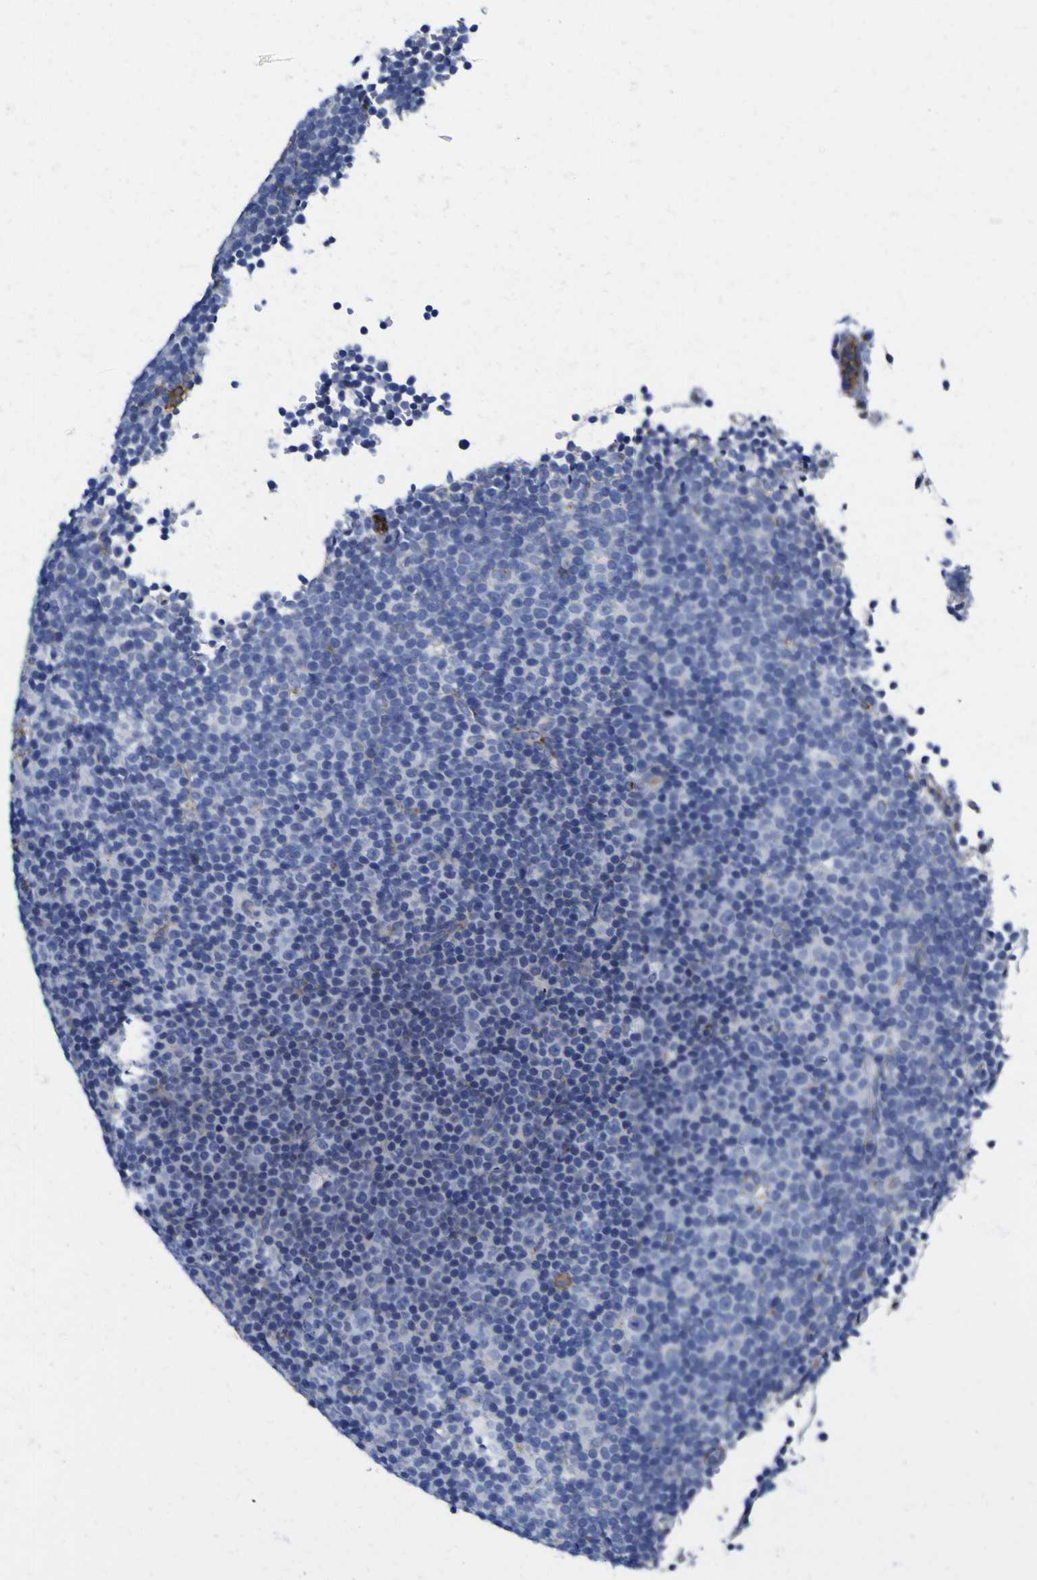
{"staining": {"intensity": "negative", "quantity": "none", "location": "none"}, "tissue": "lymphoma", "cell_type": "Tumor cells", "image_type": "cancer", "snomed": [{"axis": "morphology", "description": "Malignant lymphoma, non-Hodgkin's type, Low grade"}, {"axis": "topography", "description": "Lymph node"}], "caption": "DAB (3,3'-diaminobenzidine) immunohistochemical staining of human malignant lymphoma, non-Hodgkin's type (low-grade) reveals no significant staining in tumor cells.", "gene": "GOLM1", "patient": {"sex": "female", "age": 67}}